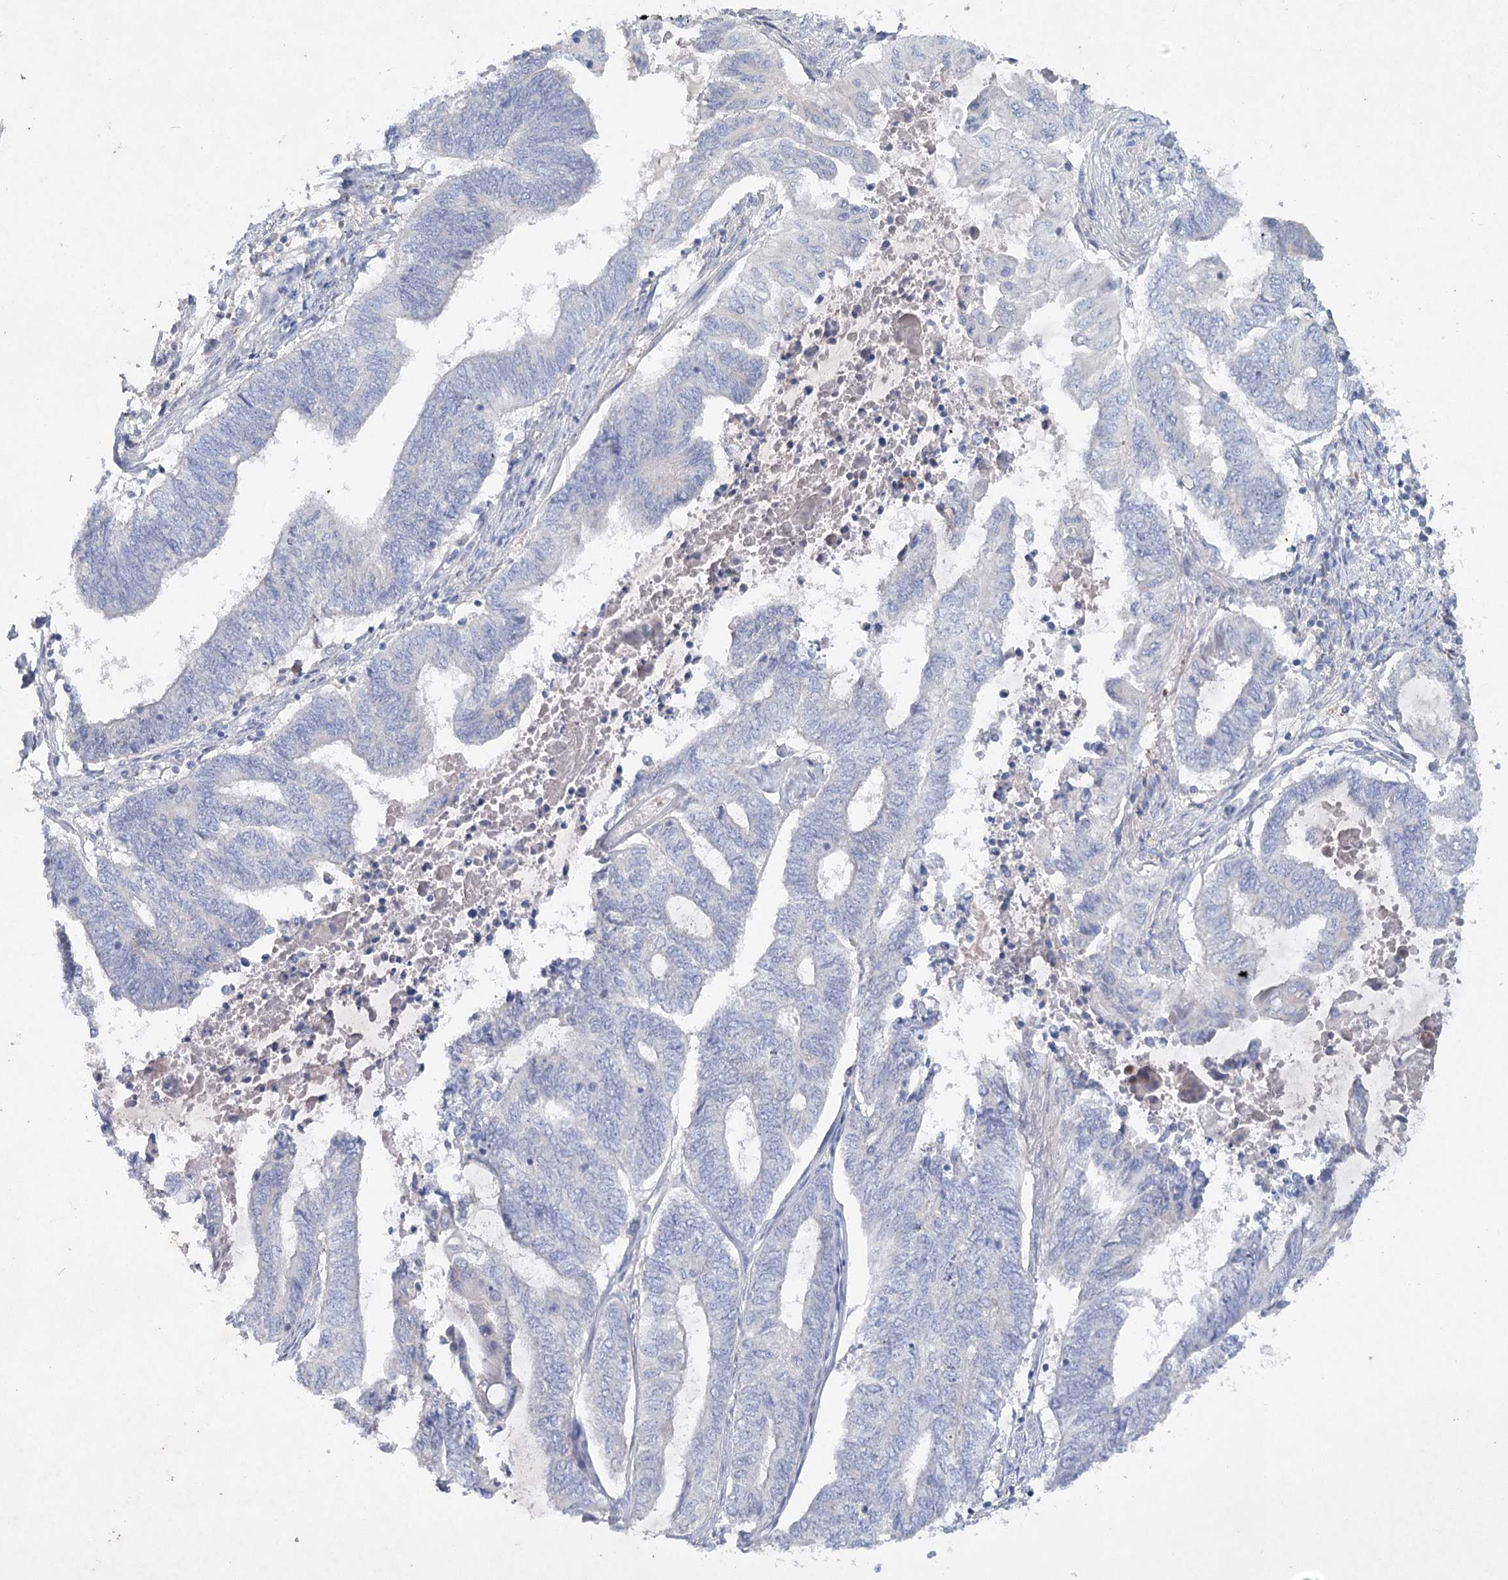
{"staining": {"intensity": "negative", "quantity": "none", "location": "none"}, "tissue": "endometrial cancer", "cell_type": "Tumor cells", "image_type": "cancer", "snomed": [{"axis": "morphology", "description": "Adenocarcinoma, NOS"}, {"axis": "topography", "description": "Uterus"}, {"axis": "topography", "description": "Endometrium"}], "caption": "Tumor cells are negative for protein expression in human endometrial cancer.", "gene": "MAP3K13", "patient": {"sex": "female", "age": 70}}